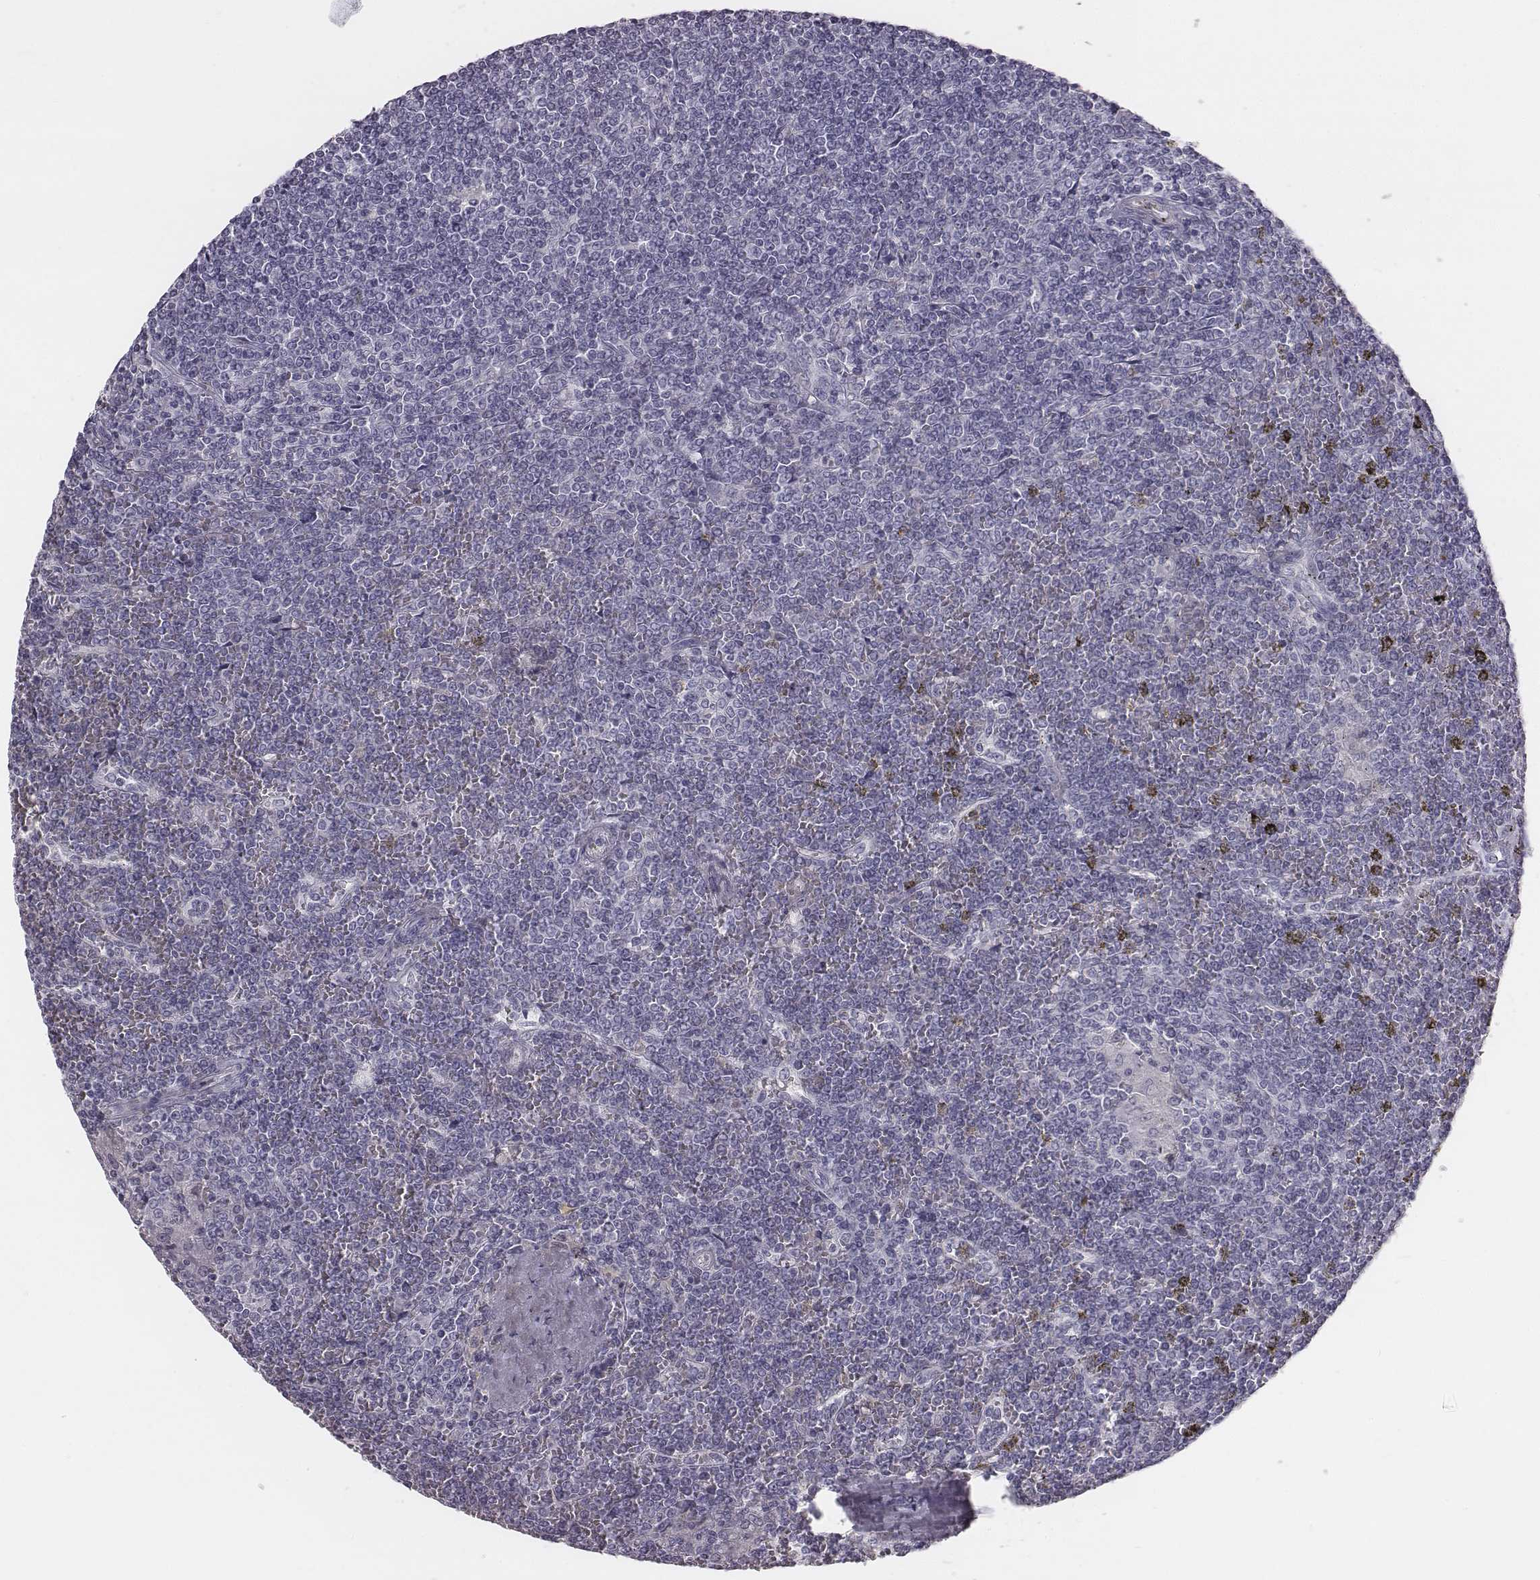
{"staining": {"intensity": "negative", "quantity": "none", "location": "none"}, "tissue": "lymphoma", "cell_type": "Tumor cells", "image_type": "cancer", "snomed": [{"axis": "morphology", "description": "Malignant lymphoma, non-Hodgkin's type, Low grade"}, {"axis": "topography", "description": "Spleen"}], "caption": "Tumor cells are negative for protein expression in human malignant lymphoma, non-Hodgkin's type (low-grade).", "gene": "C6orf58", "patient": {"sex": "female", "age": 19}}